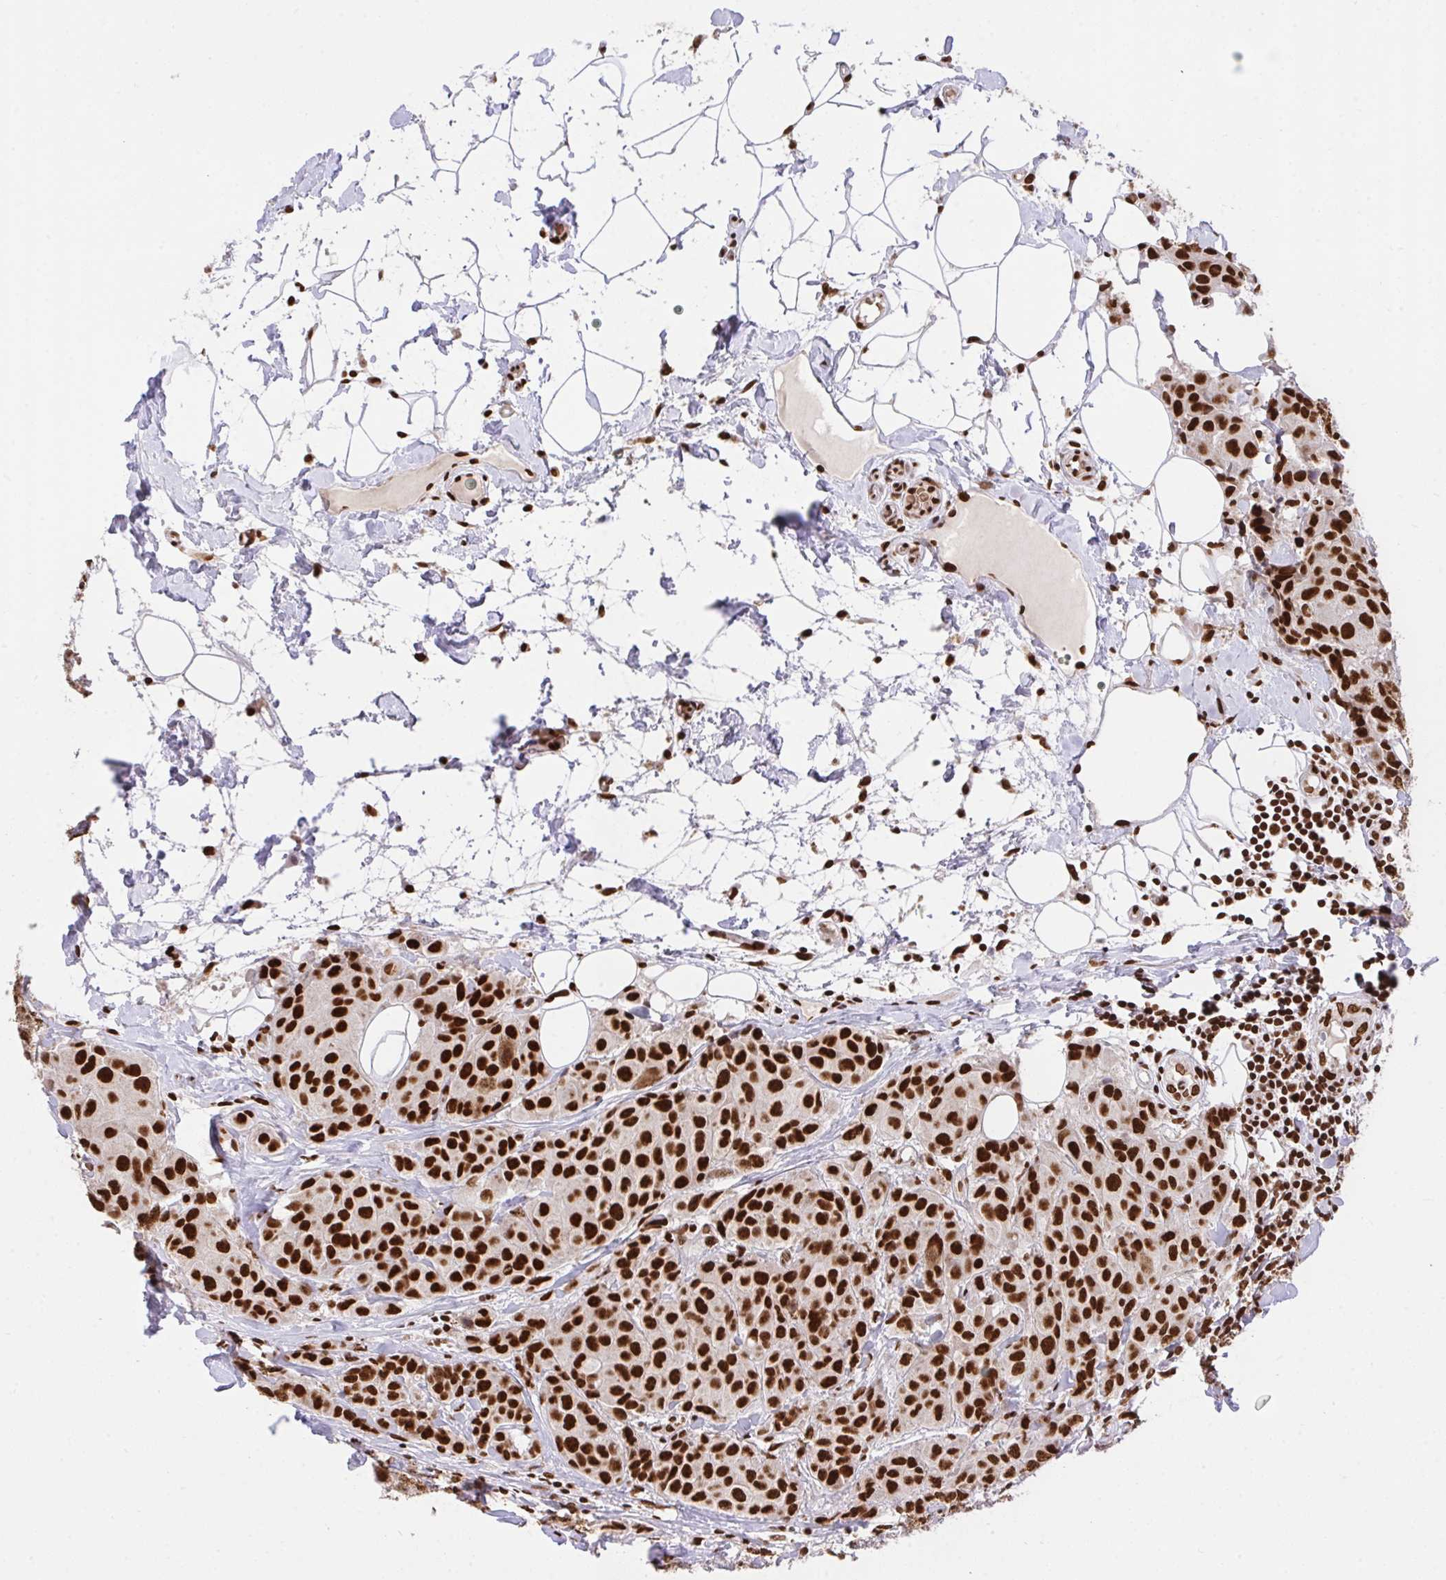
{"staining": {"intensity": "strong", "quantity": ">75%", "location": "nuclear"}, "tissue": "breast cancer", "cell_type": "Tumor cells", "image_type": "cancer", "snomed": [{"axis": "morphology", "description": "Duct carcinoma"}, {"axis": "topography", "description": "Breast"}], "caption": "Protein expression analysis of human infiltrating ductal carcinoma (breast) reveals strong nuclear staining in about >75% of tumor cells.", "gene": "HNRNPL", "patient": {"sex": "female", "age": 43}}